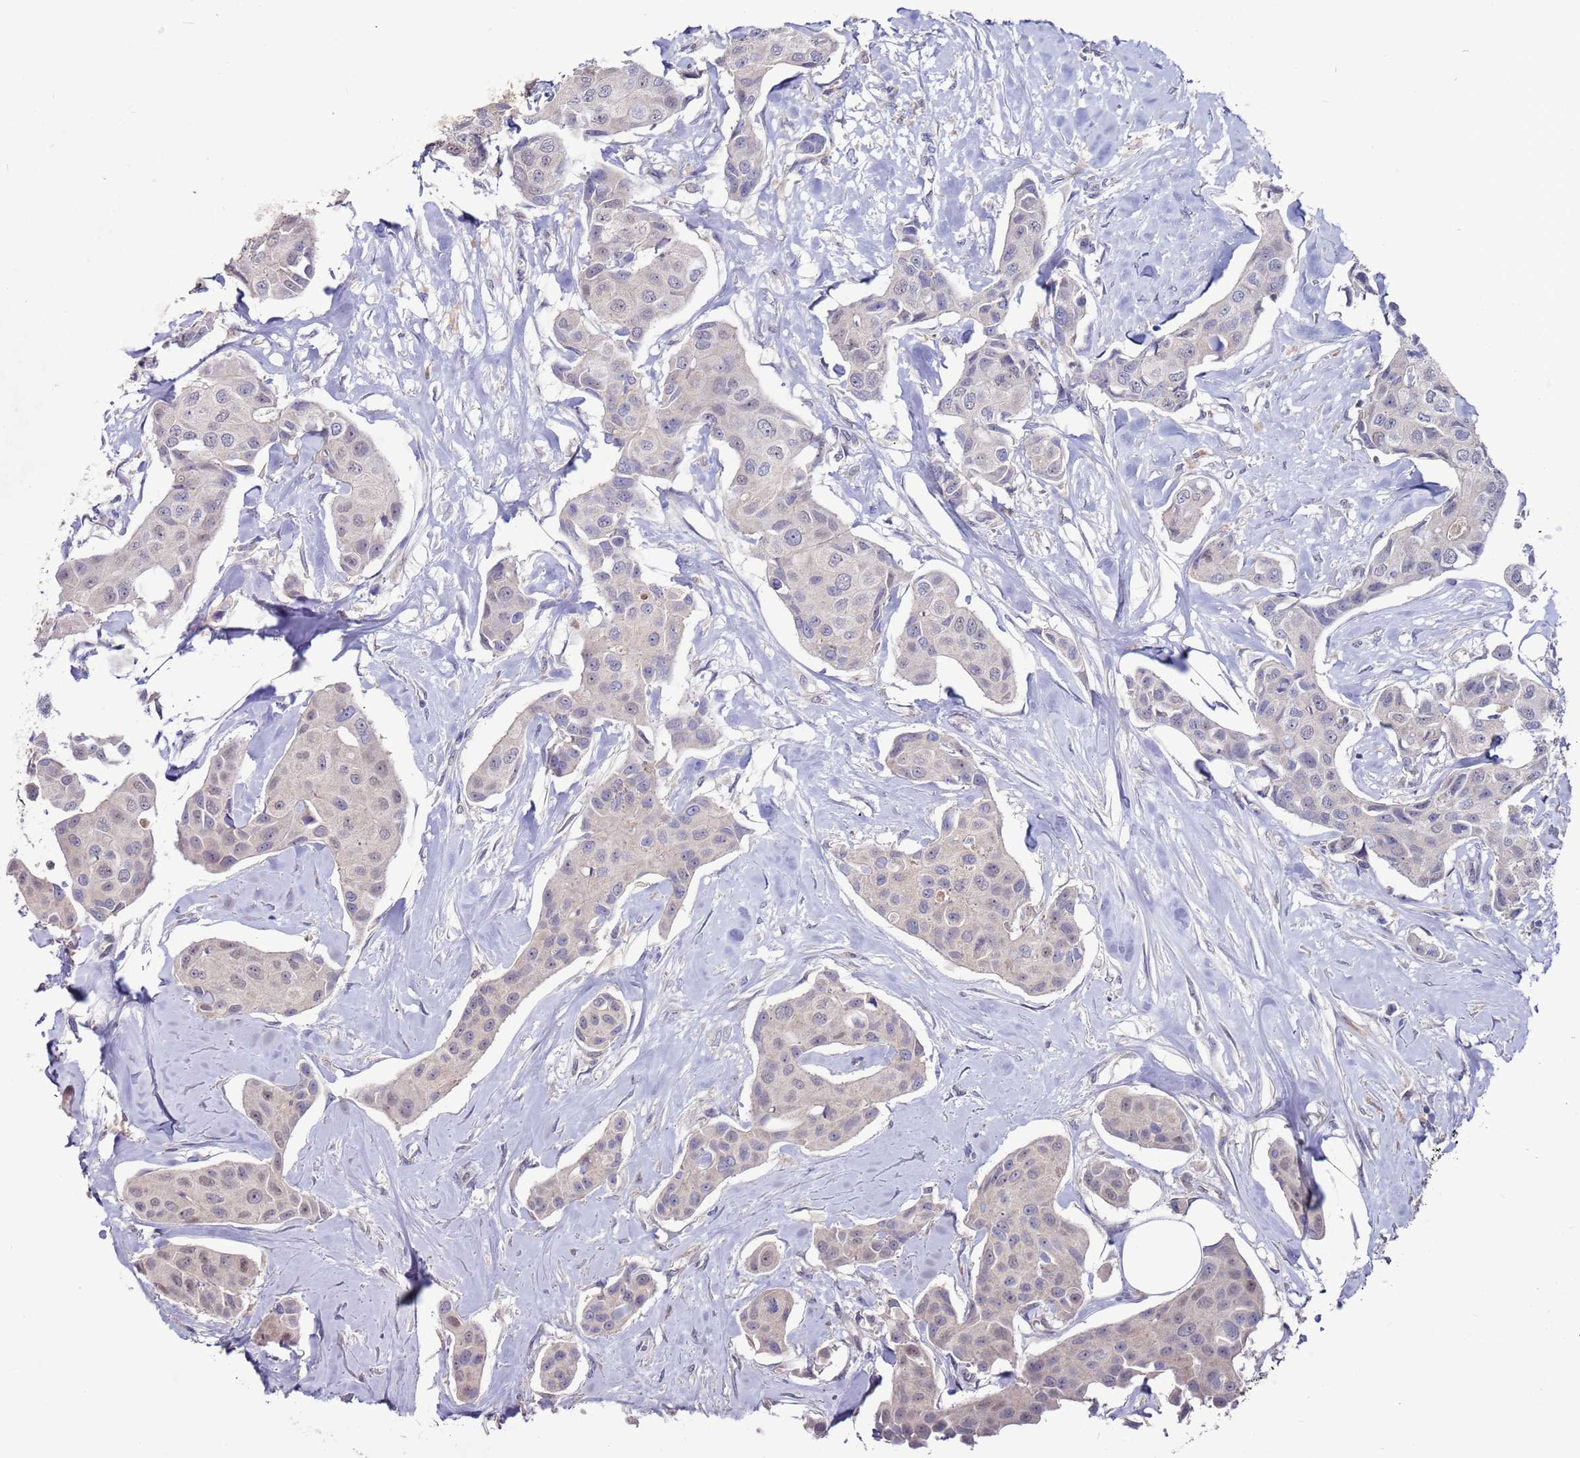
{"staining": {"intensity": "weak", "quantity": "<25%", "location": "nuclear"}, "tissue": "breast cancer", "cell_type": "Tumor cells", "image_type": "cancer", "snomed": [{"axis": "morphology", "description": "Duct carcinoma"}, {"axis": "topography", "description": "Breast"}, {"axis": "topography", "description": "Lymph node"}], "caption": "DAB immunohistochemical staining of human breast cancer (invasive ductal carcinoma) shows no significant staining in tumor cells.", "gene": "FBXO27", "patient": {"sex": "female", "age": 80}}